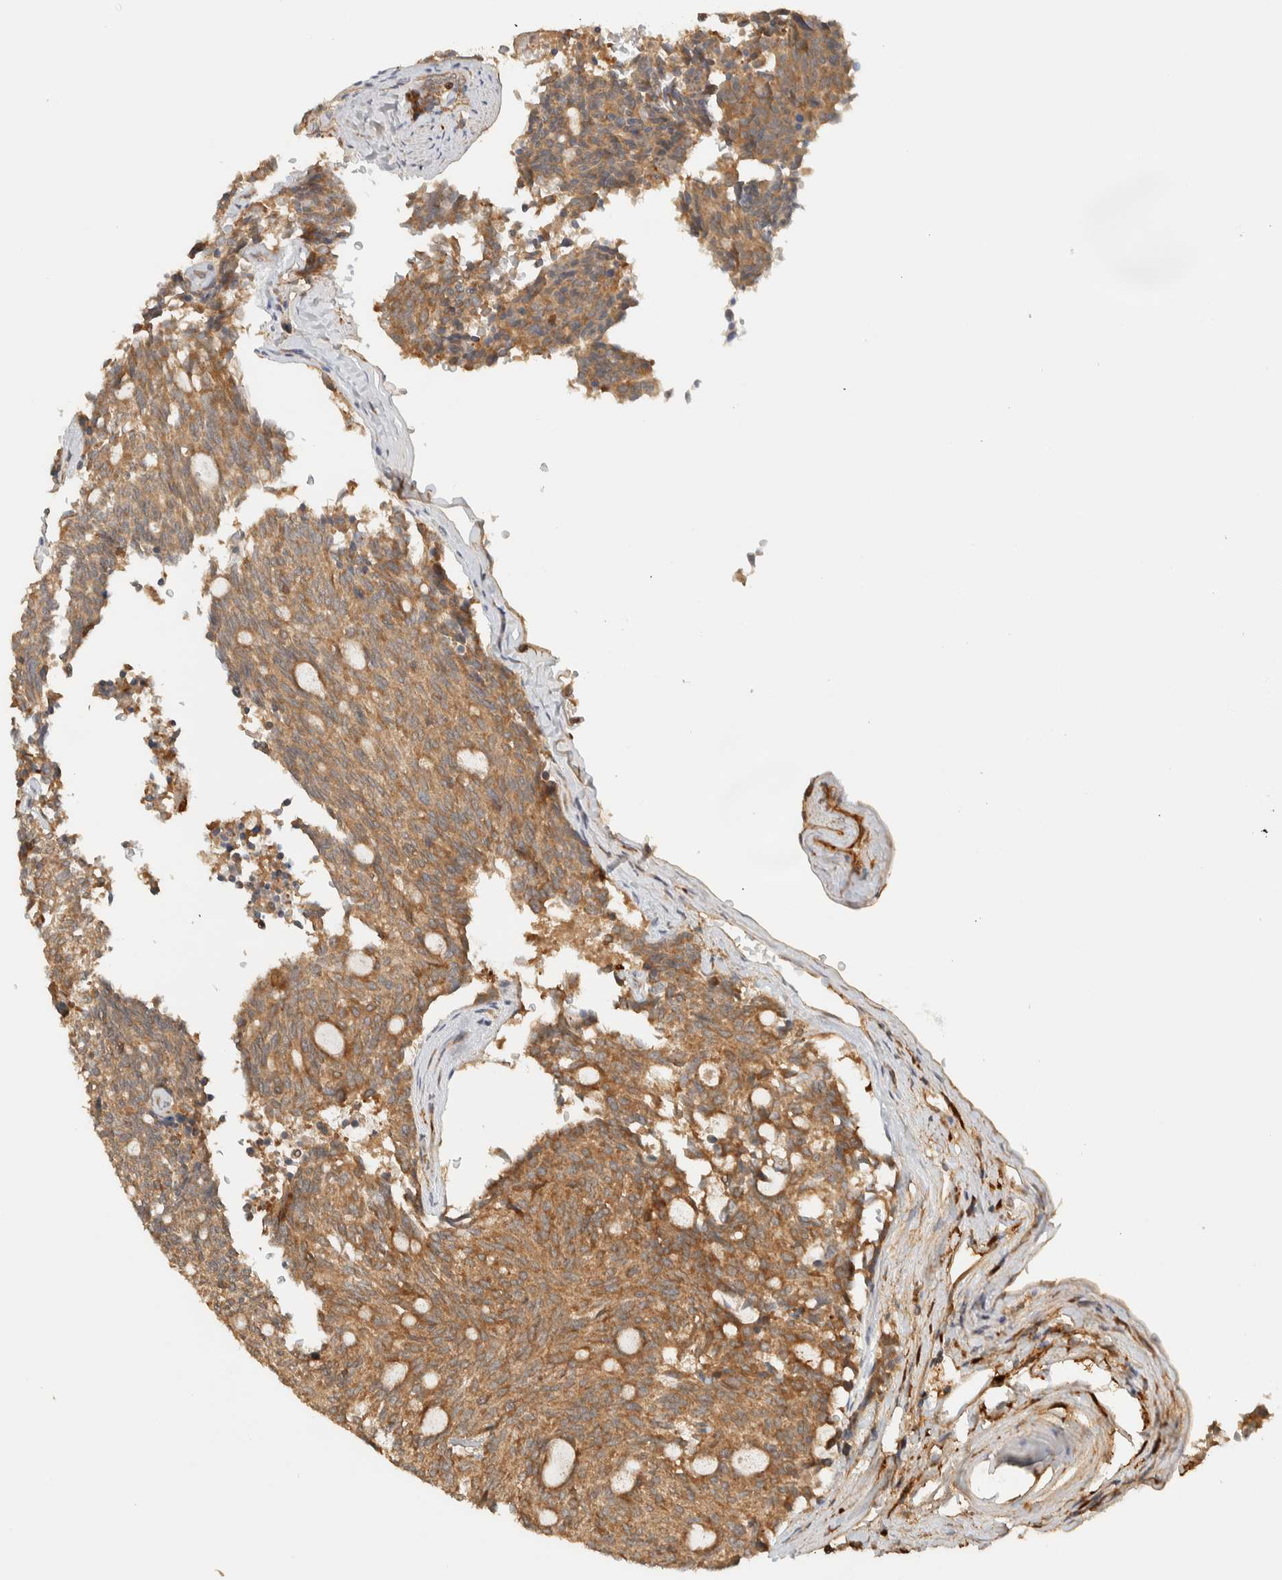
{"staining": {"intensity": "moderate", "quantity": ">75%", "location": "cytoplasmic/membranous"}, "tissue": "carcinoid", "cell_type": "Tumor cells", "image_type": "cancer", "snomed": [{"axis": "morphology", "description": "Carcinoid, malignant, NOS"}, {"axis": "topography", "description": "Pancreas"}], "caption": "Protein staining by IHC demonstrates moderate cytoplasmic/membranous staining in about >75% of tumor cells in carcinoid.", "gene": "TMEM192", "patient": {"sex": "female", "age": 54}}